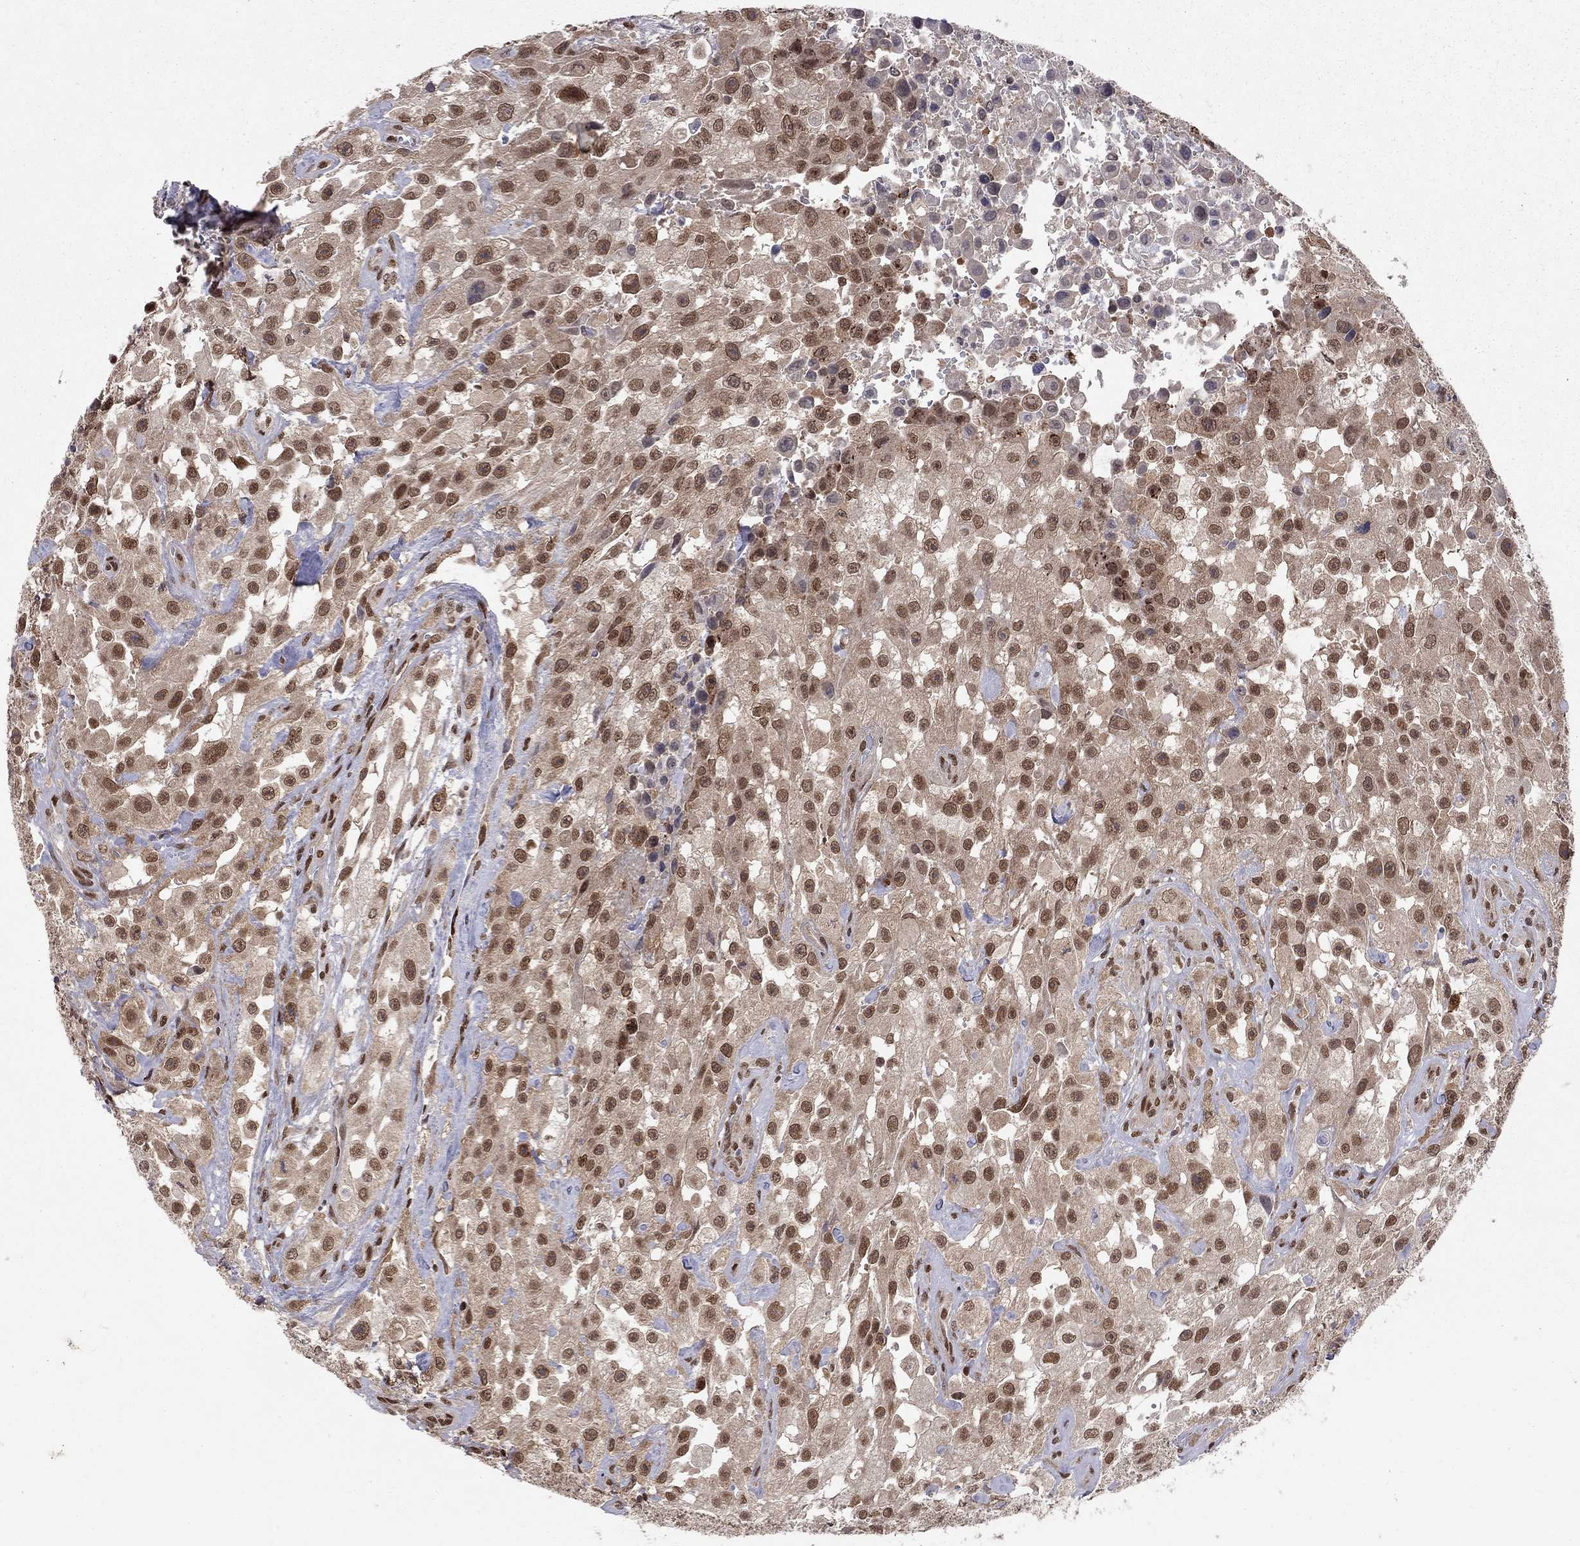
{"staining": {"intensity": "moderate", "quantity": ">75%", "location": "nuclear"}, "tissue": "urothelial cancer", "cell_type": "Tumor cells", "image_type": "cancer", "snomed": [{"axis": "morphology", "description": "Urothelial carcinoma, High grade"}, {"axis": "topography", "description": "Urinary bladder"}], "caption": "Immunohistochemical staining of high-grade urothelial carcinoma reveals moderate nuclear protein expression in about >75% of tumor cells.", "gene": "SAP30L", "patient": {"sex": "male", "age": 79}}